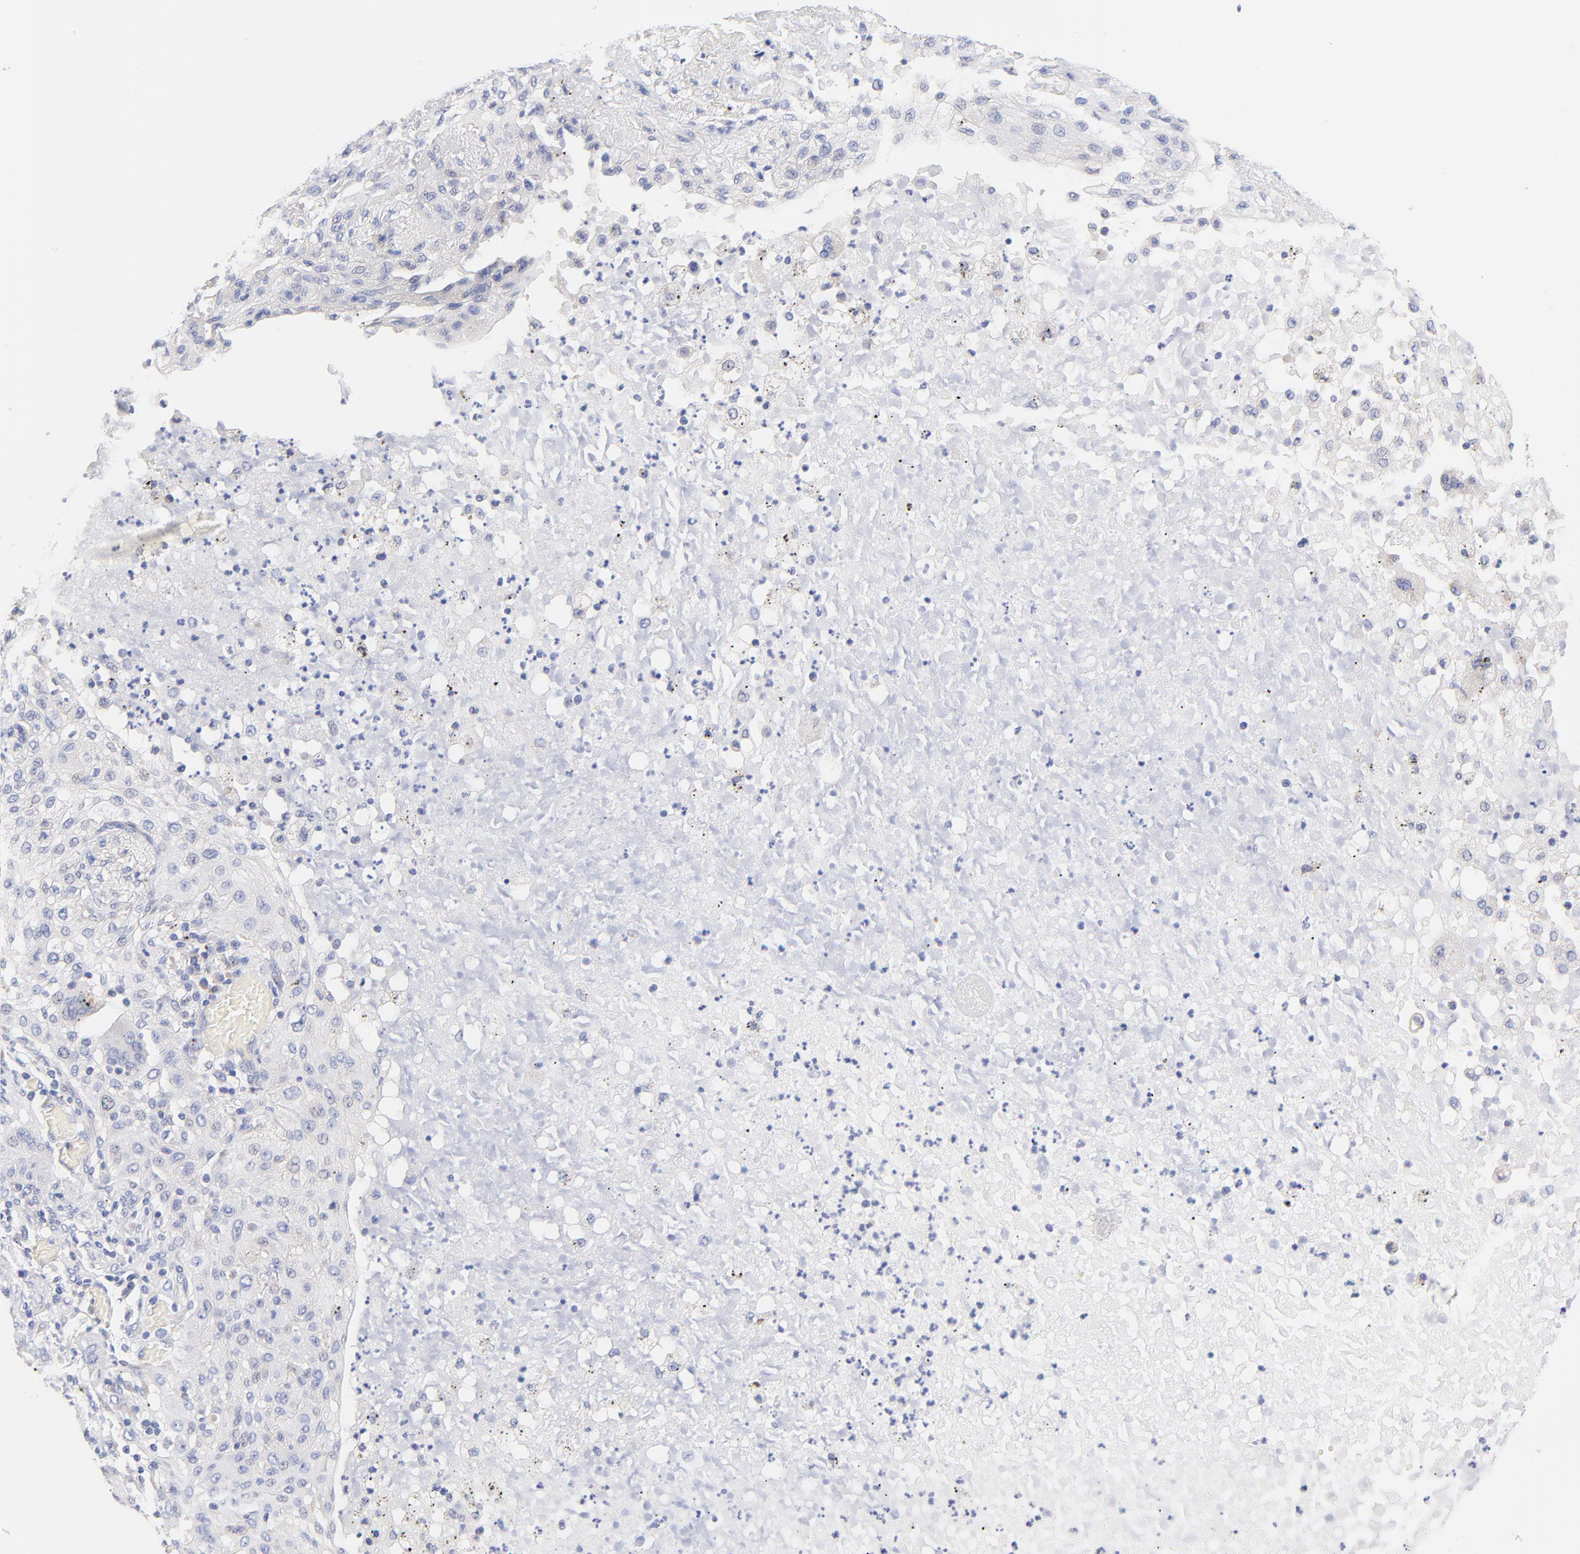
{"staining": {"intensity": "negative", "quantity": "none", "location": "none"}, "tissue": "lung cancer", "cell_type": "Tumor cells", "image_type": "cancer", "snomed": [{"axis": "morphology", "description": "Squamous cell carcinoma, NOS"}, {"axis": "topography", "description": "Lung"}], "caption": "Protein analysis of lung cancer (squamous cell carcinoma) exhibits no significant staining in tumor cells. (Brightfield microscopy of DAB immunohistochemistry at high magnification).", "gene": "TNFRSF13C", "patient": {"sex": "female", "age": 47}}